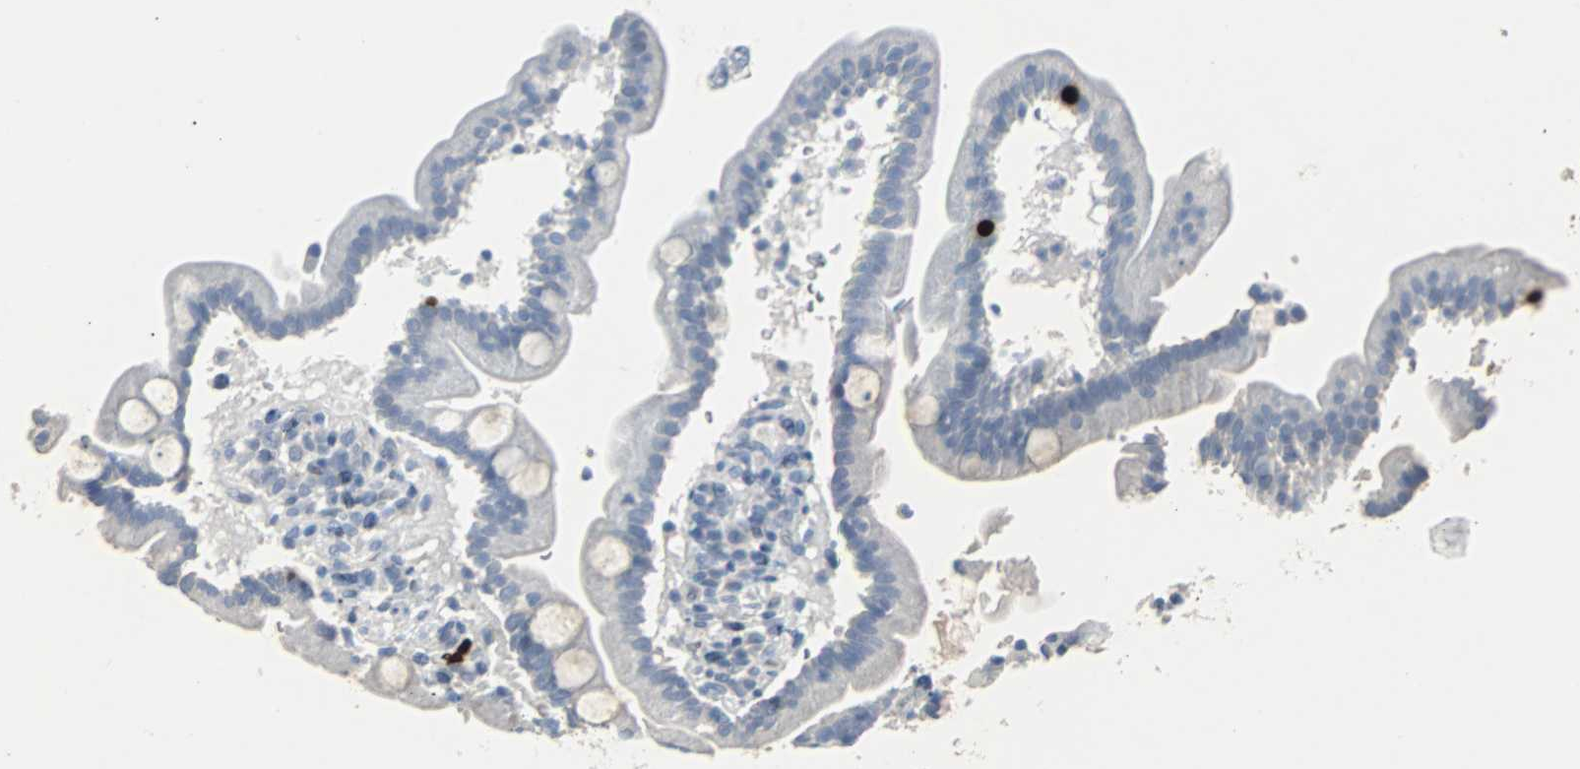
{"staining": {"intensity": "negative", "quantity": "none", "location": "none"}, "tissue": "duodenum", "cell_type": "Glandular cells", "image_type": "normal", "snomed": [{"axis": "morphology", "description": "Normal tissue, NOS"}, {"axis": "topography", "description": "Duodenum"}], "caption": "The immunohistochemistry (IHC) micrograph has no significant expression in glandular cells of duodenum.", "gene": "IL33", "patient": {"sex": "male", "age": 54}}